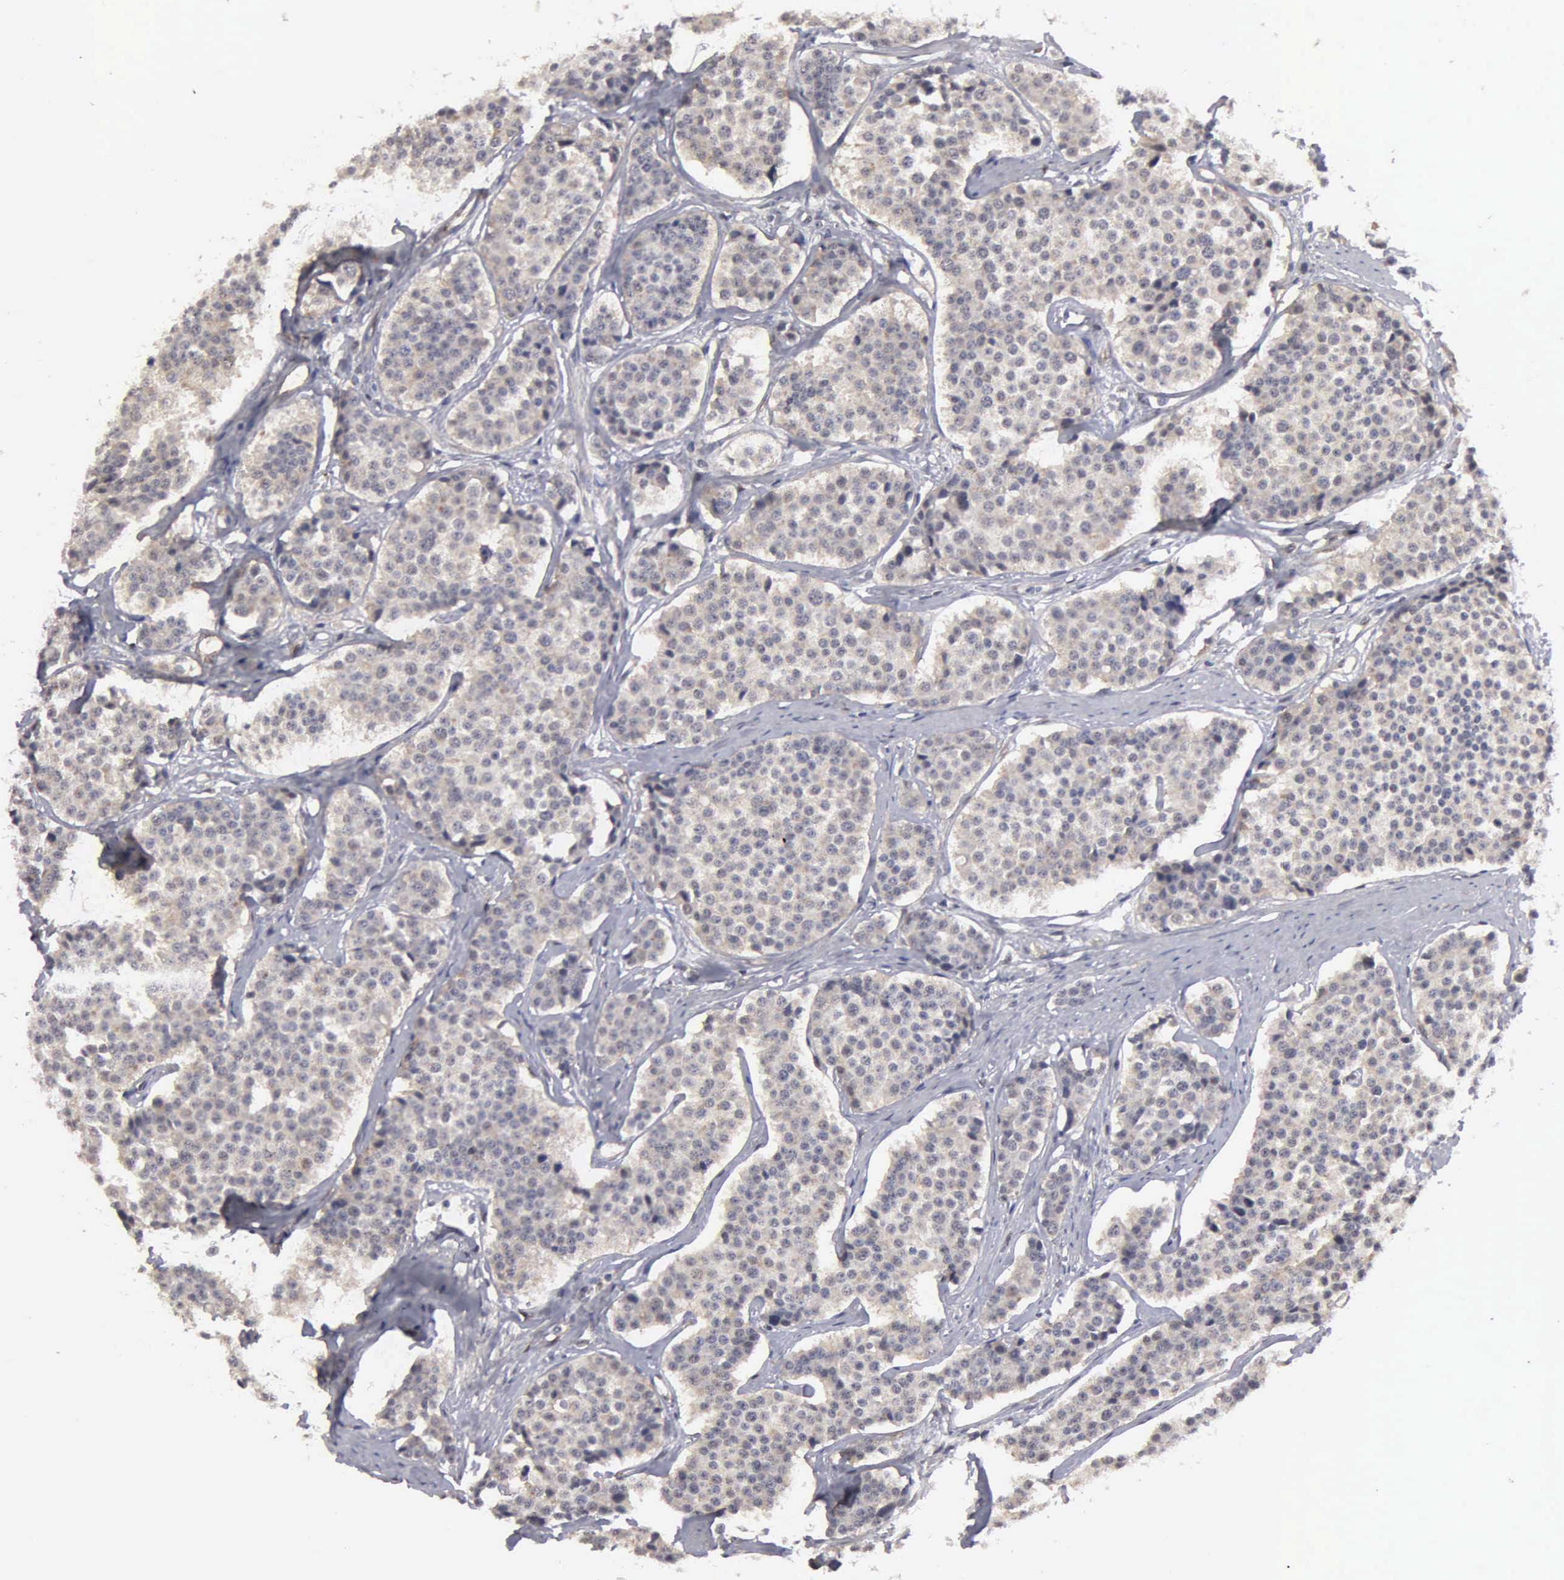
{"staining": {"intensity": "weak", "quantity": ">75%", "location": "cytoplasmic/membranous"}, "tissue": "carcinoid", "cell_type": "Tumor cells", "image_type": "cancer", "snomed": [{"axis": "morphology", "description": "Carcinoid, malignant, NOS"}, {"axis": "topography", "description": "Small intestine"}], "caption": "This image reveals IHC staining of human carcinoid, with low weak cytoplasmic/membranous positivity in approximately >75% of tumor cells.", "gene": "ZBTB33", "patient": {"sex": "male", "age": 60}}